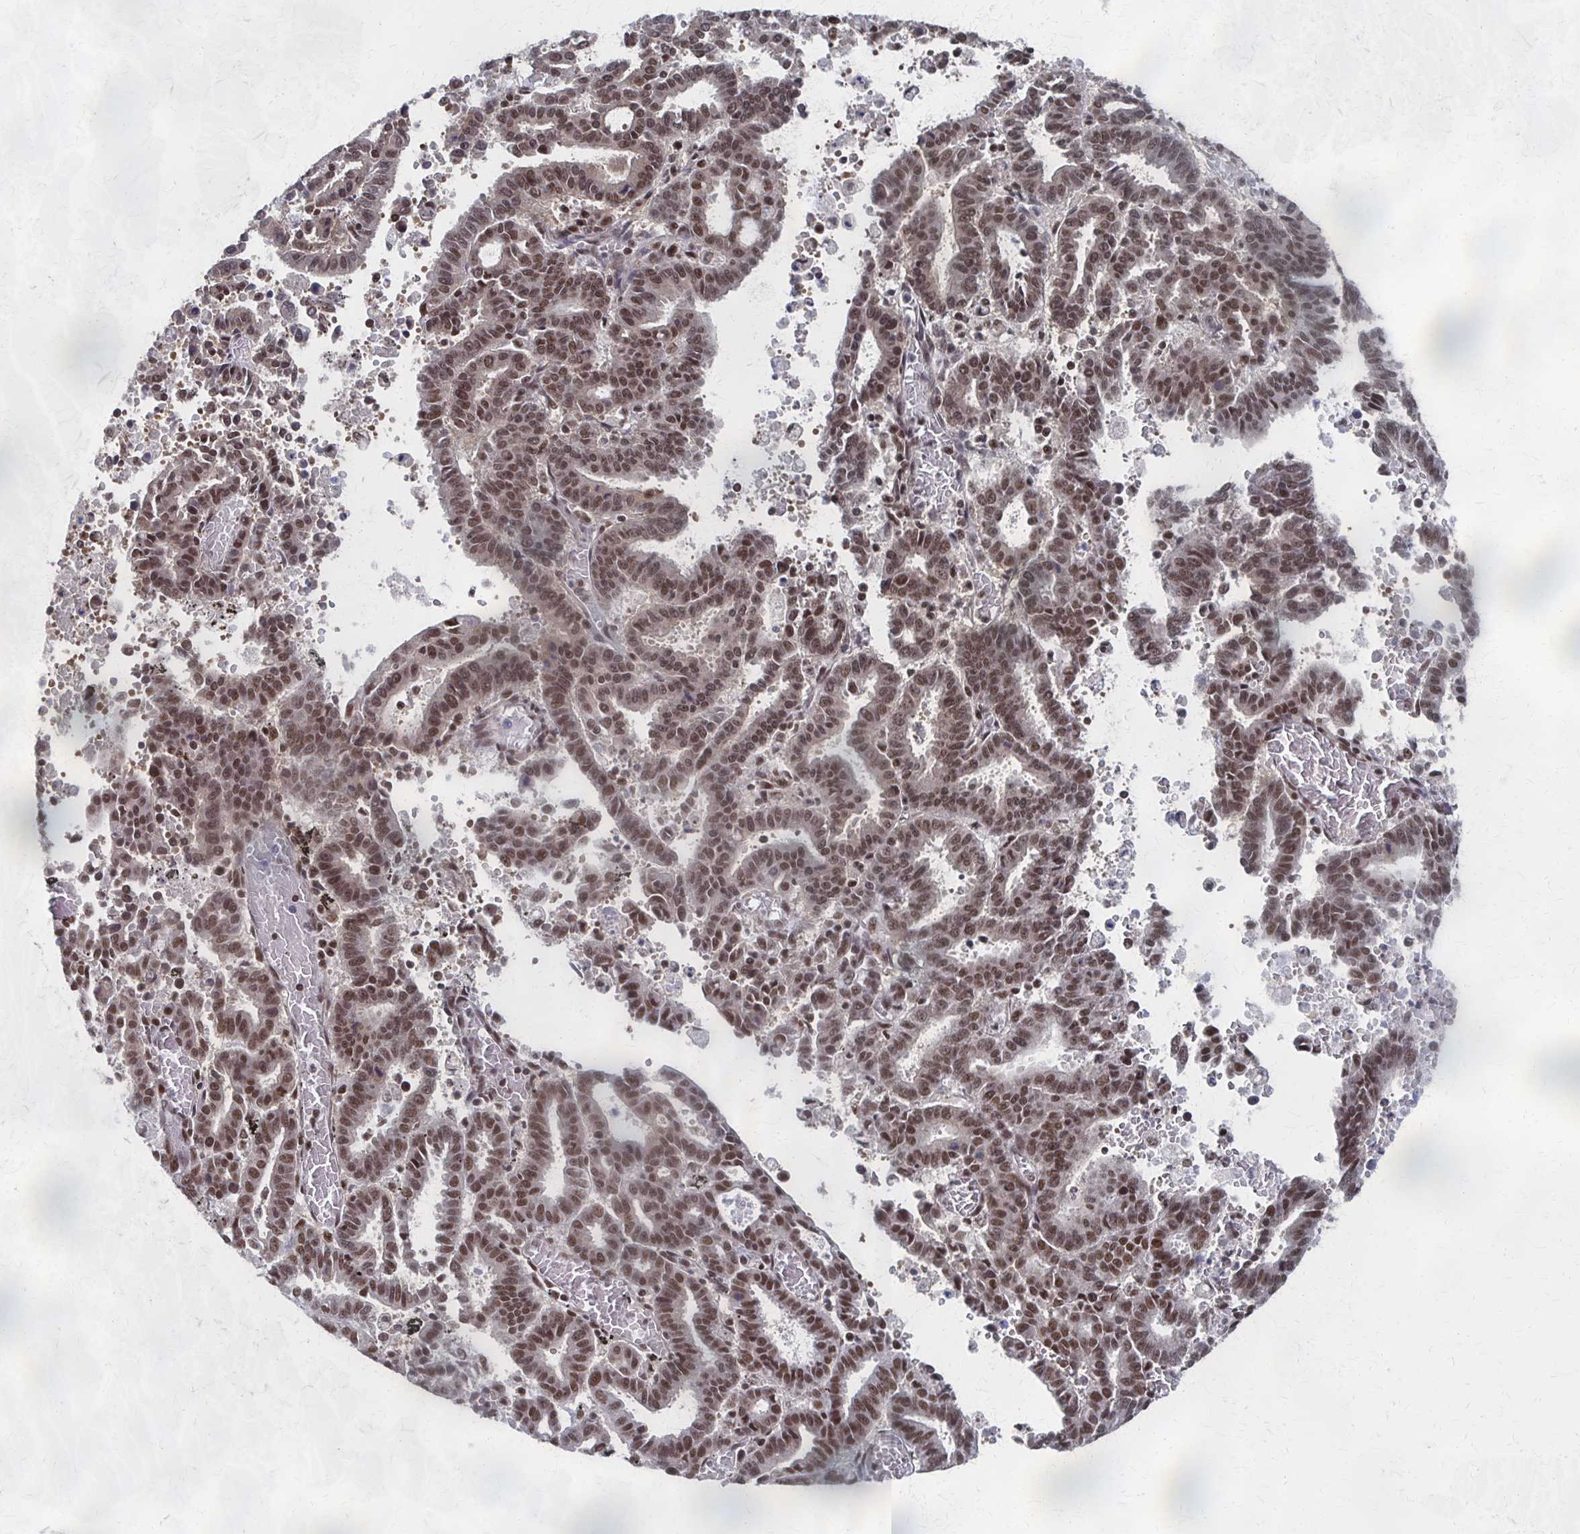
{"staining": {"intensity": "moderate", "quantity": ">75%", "location": "nuclear"}, "tissue": "endometrial cancer", "cell_type": "Tumor cells", "image_type": "cancer", "snomed": [{"axis": "morphology", "description": "Adenocarcinoma, NOS"}, {"axis": "topography", "description": "Uterus"}], "caption": "The histopathology image shows a brown stain indicating the presence of a protein in the nuclear of tumor cells in endometrial cancer (adenocarcinoma). The staining is performed using DAB (3,3'-diaminobenzidine) brown chromogen to label protein expression. The nuclei are counter-stained blue using hematoxylin.", "gene": "GTF2B", "patient": {"sex": "female", "age": 83}}